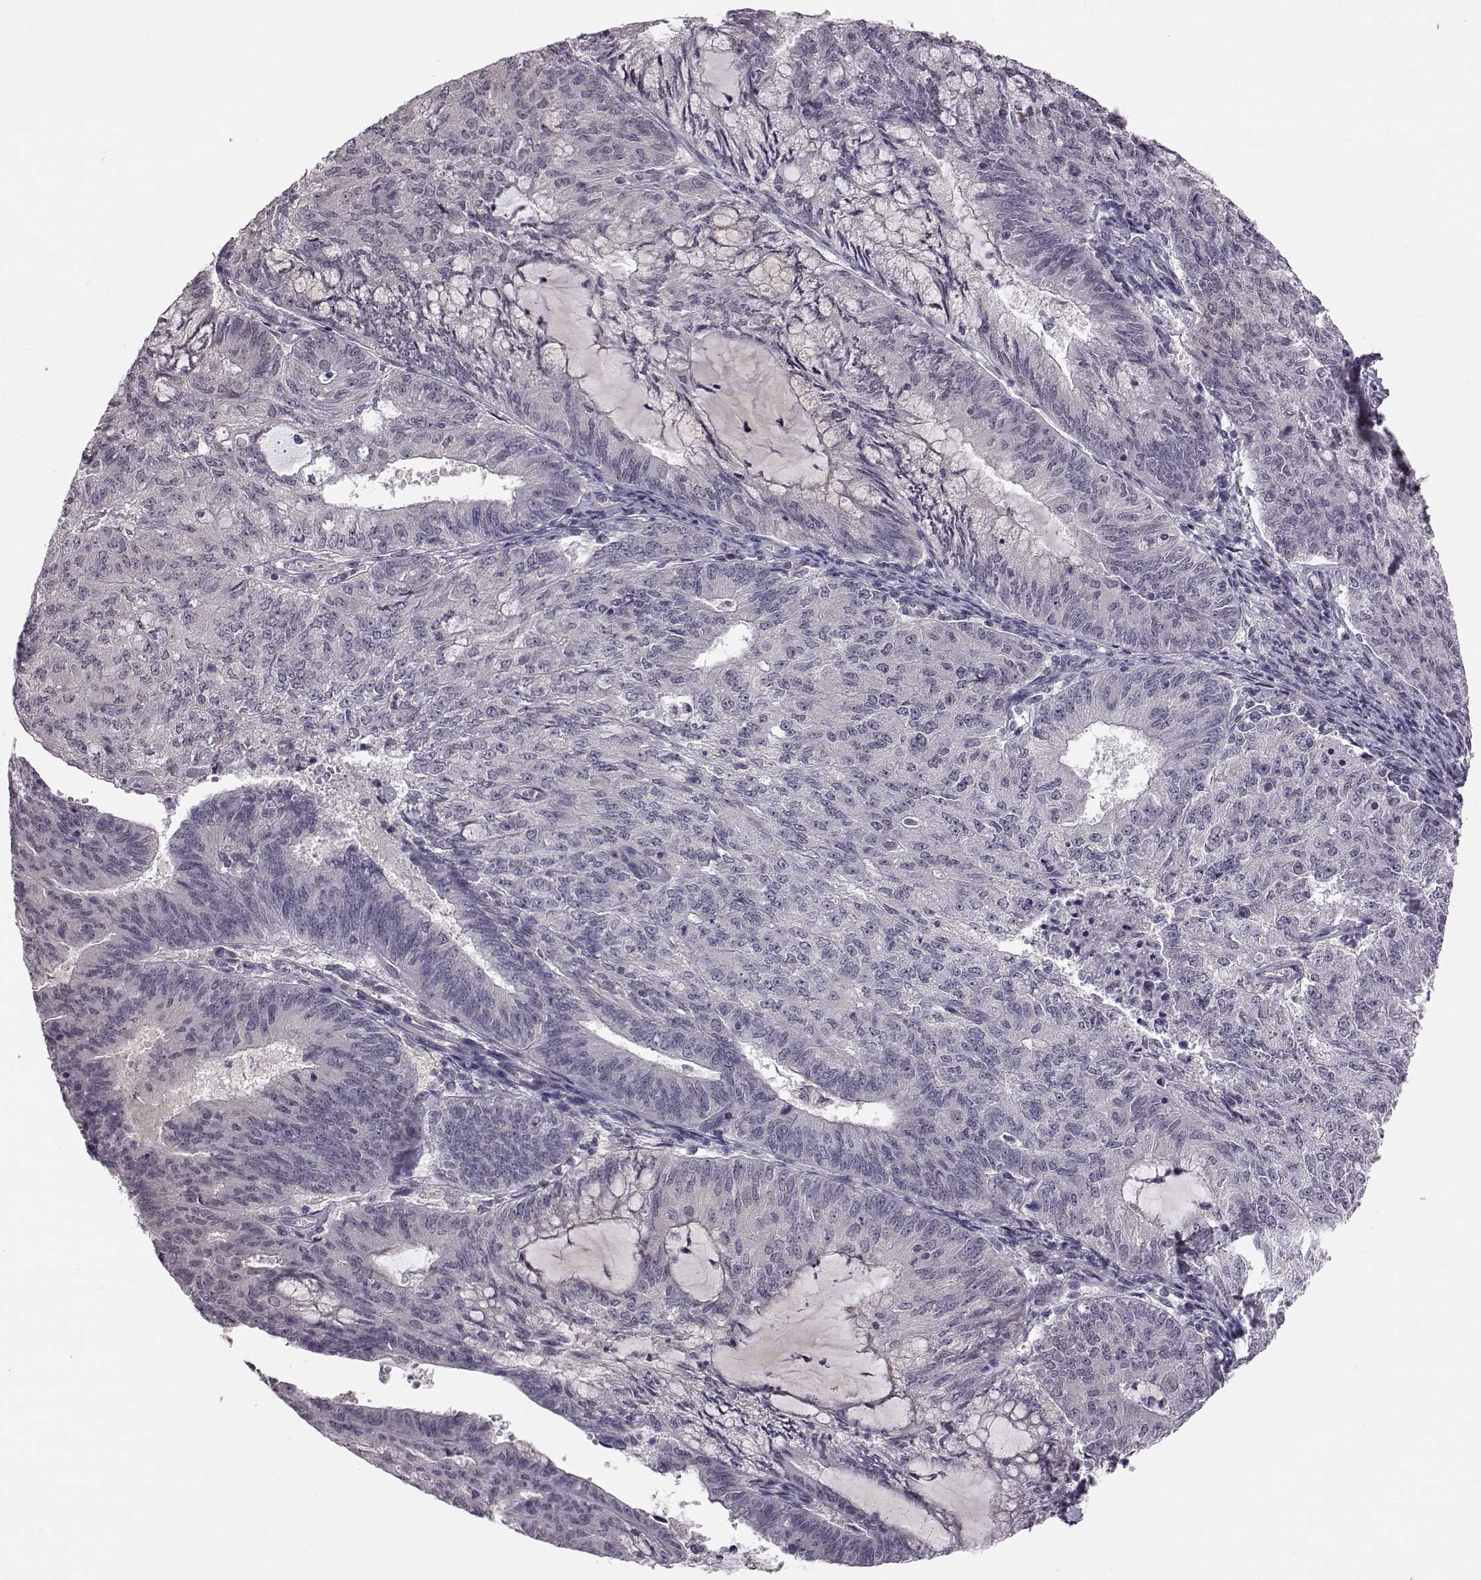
{"staining": {"intensity": "negative", "quantity": "none", "location": "none"}, "tissue": "endometrial cancer", "cell_type": "Tumor cells", "image_type": "cancer", "snomed": [{"axis": "morphology", "description": "Adenocarcinoma, NOS"}, {"axis": "topography", "description": "Endometrium"}], "caption": "This is an IHC photomicrograph of human endometrial cancer (adenocarcinoma). There is no positivity in tumor cells.", "gene": "C10orf62", "patient": {"sex": "female", "age": 82}}